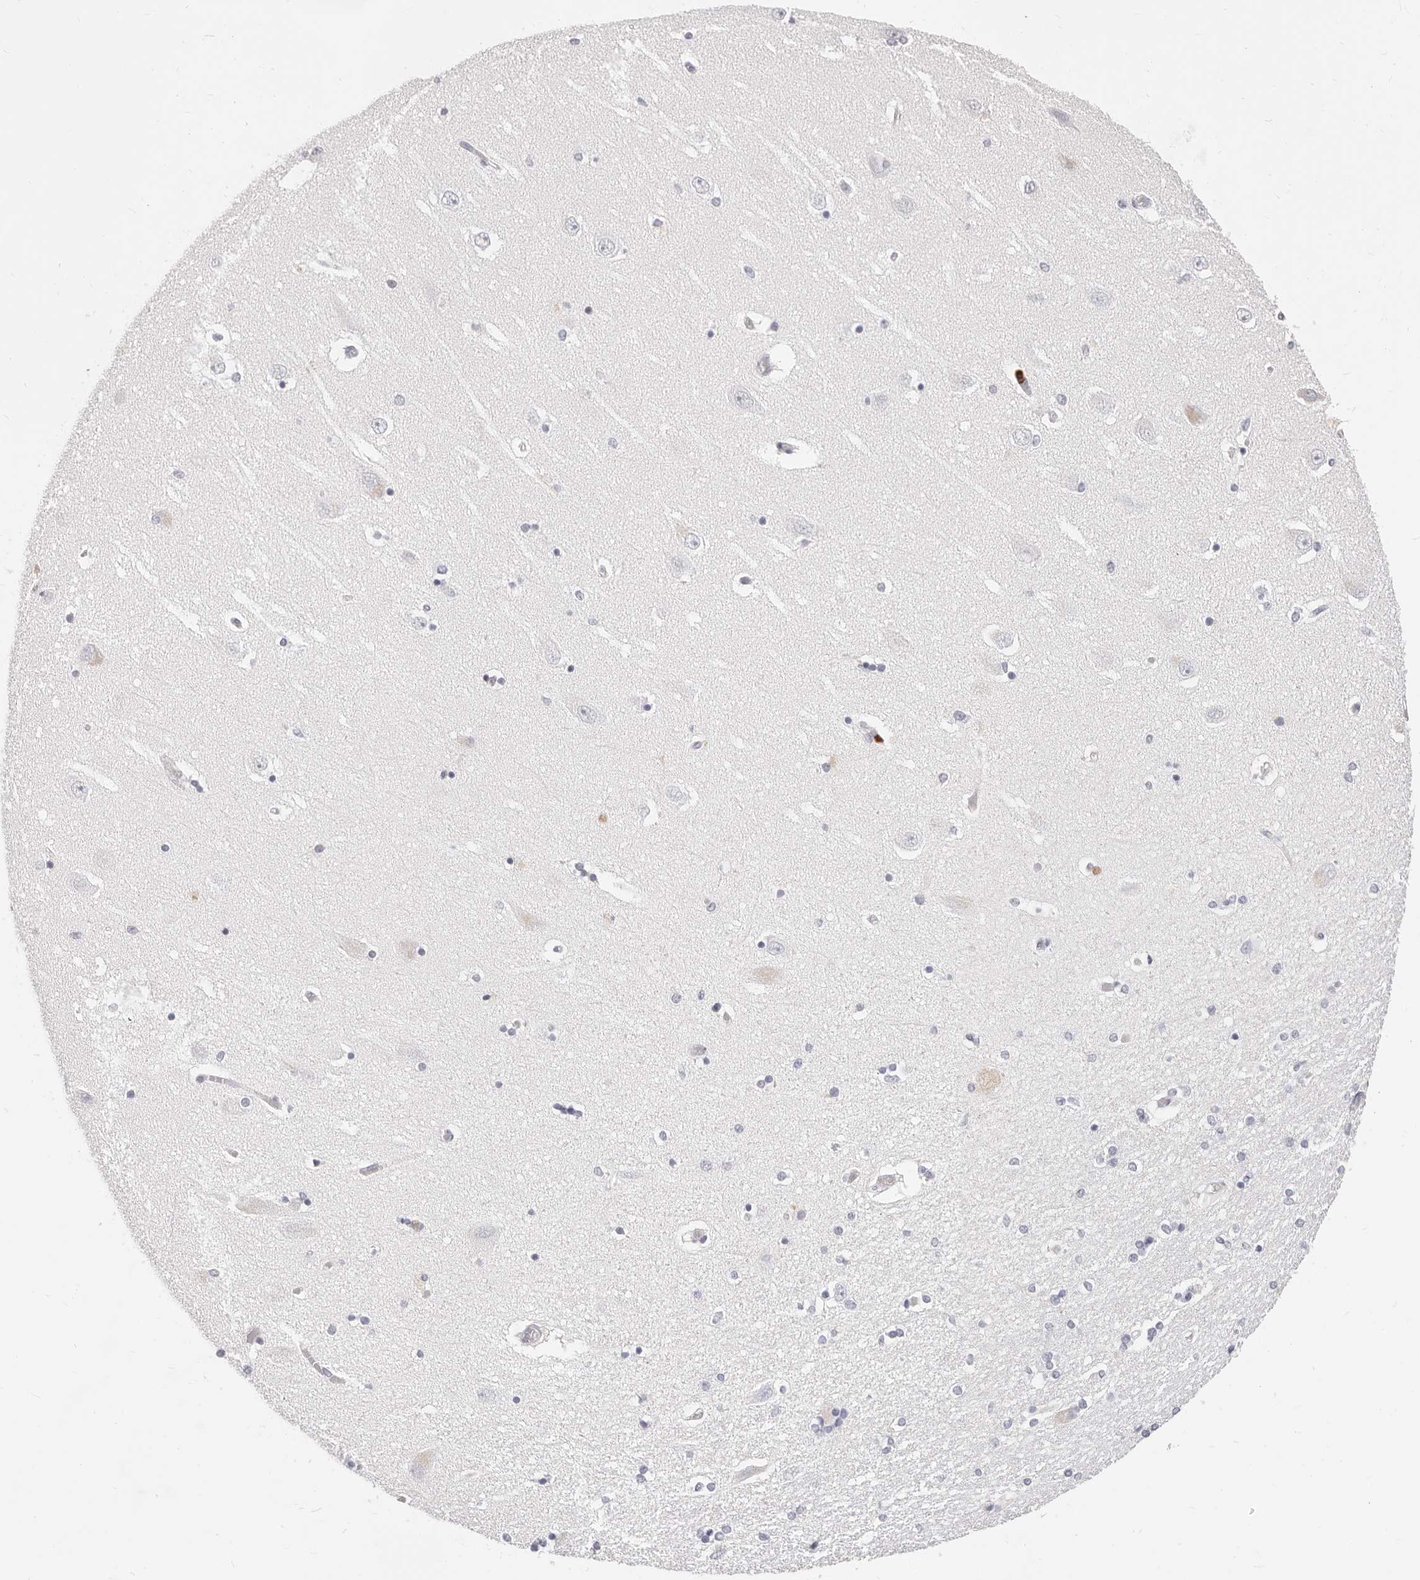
{"staining": {"intensity": "negative", "quantity": "none", "location": "none"}, "tissue": "hippocampus", "cell_type": "Glial cells", "image_type": "normal", "snomed": [{"axis": "morphology", "description": "Normal tissue, NOS"}, {"axis": "topography", "description": "Hippocampus"}], "caption": "Immunohistochemistry (IHC) of benign hippocampus reveals no staining in glial cells.", "gene": "CAMP", "patient": {"sex": "female", "age": 54}}